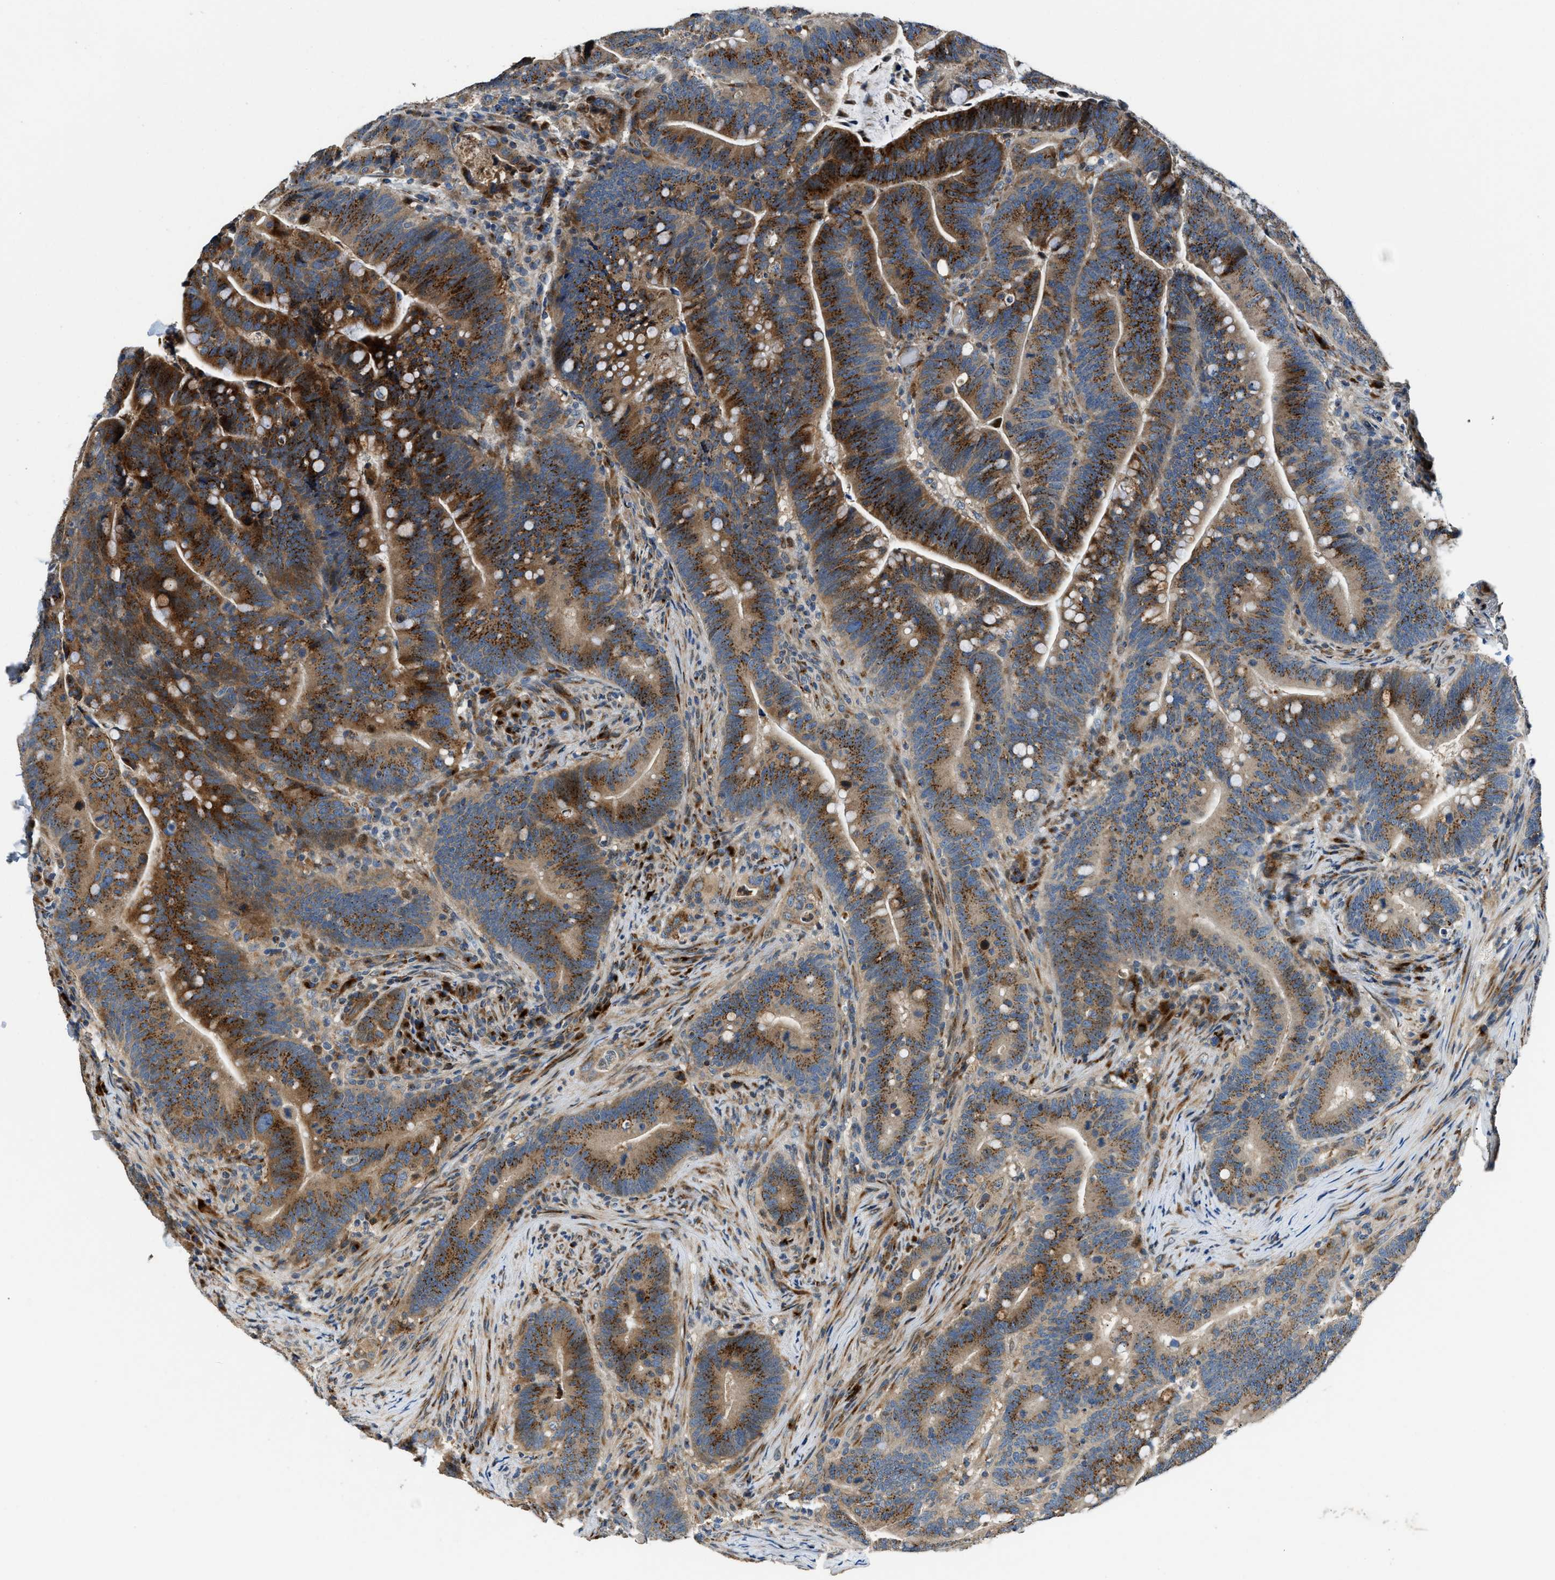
{"staining": {"intensity": "strong", "quantity": ">75%", "location": "cytoplasmic/membranous"}, "tissue": "colorectal cancer", "cell_type": "Tumor cells", "image_type": "cancer", "snomed": [{"axis": "morphology", "description": "Normal tissue, NOS"}, {"axis": "morphology", "description": "Adenocarcinoma, NOS"}, {"axis": "topography", "description": "Colon"}], "caption": "Brown immunohistochemical staining in colorectal cancer shows strong cytoplasmic/membranous expression in about >75% of tumor cells. (Stains: DAB (3,3'-diaminobenzidine) in brown, nuclei in blue, Microscopy: brightfield microscopy at high magnification).", "gene": "FUT8", "patient": {"sex": "female", "age": 66}}